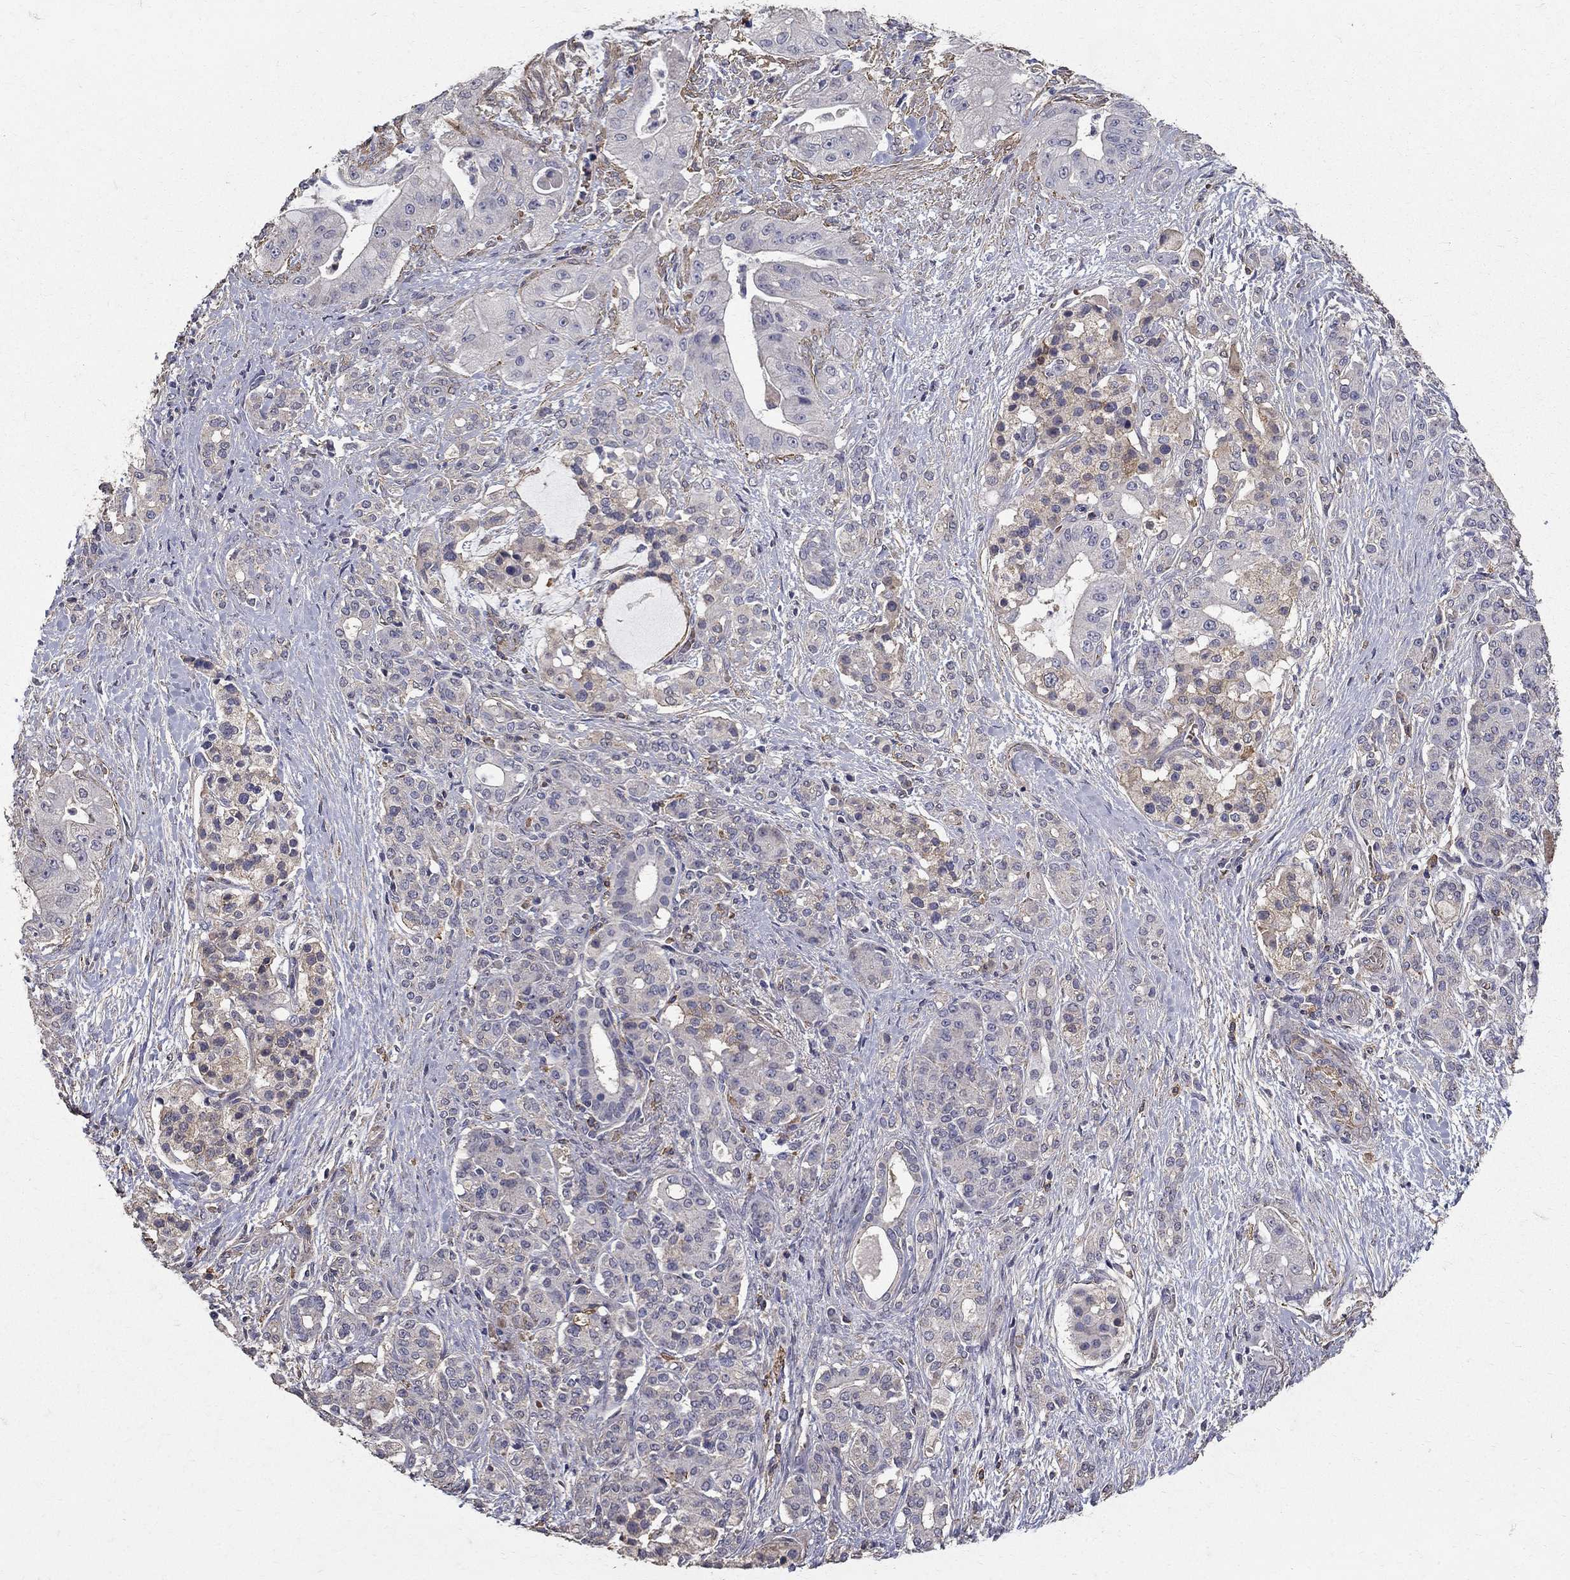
{"staining": {"intensity": "weak", "quantity": "<25%", "location": "cytoplasmic/membranous"}, "tissue": "pancreatic cancer", "cell_type": "Tumor cells", "image_type": "cancer", "snomed": [{"axis": "morphology", "description": "Normal tissue, NOS"}, {"axis": "morphology", "description": "Inflammation, NOS"}, {"axis": "morphology", "description": "Adenocarcinoma, NOS"}, {"axis": "topography", "description": "Pancreas"}], "caption": "Immunohistochemistry of human pancreatic cancer (adenocarcinoma) exhibits no positivity in tumor cells.", "gene": "MPP2", "patient": {"sex": "male", "age": 57}}